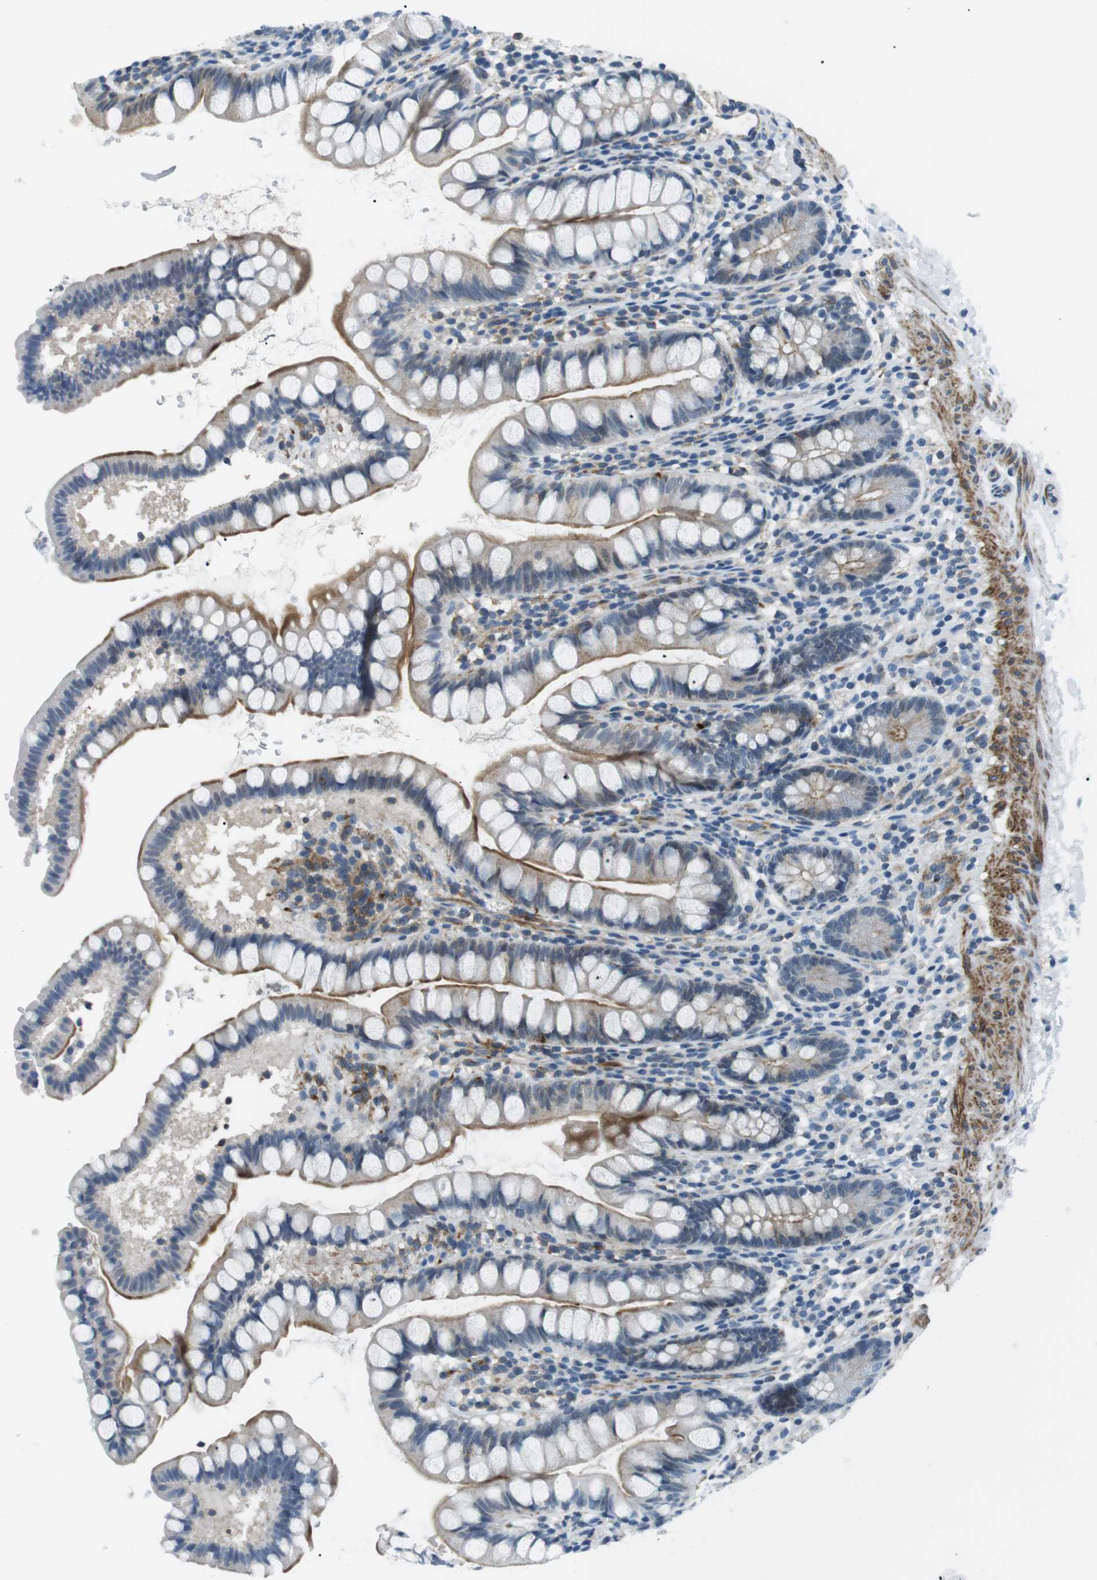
{"staining": {"intensity": "moderate", "quantity": "<25%", "location": "cytoplasmic/membranous"}, "tissue": "small intestine", "cell_type": "Glandular cells", "image_type": "normal", "snomed": [{"axis": "morphology", "description": "Normal tissue, NOS"}, {"axis": "topography", "description": "Small intestine"}], "caption": "The micrograph shows staining of benign small intestine, revealing moderate cytoplasmic/membranous protein staining (brown color) within glandular cells. Using DAB (3,3'-diaminobenzidine) (brown) and hematoxylin (blue) stains, captured at high magnification using brightfield microscopy.", "gene": "ARVCF", "patient": {"sex": "female", "age": 84}}